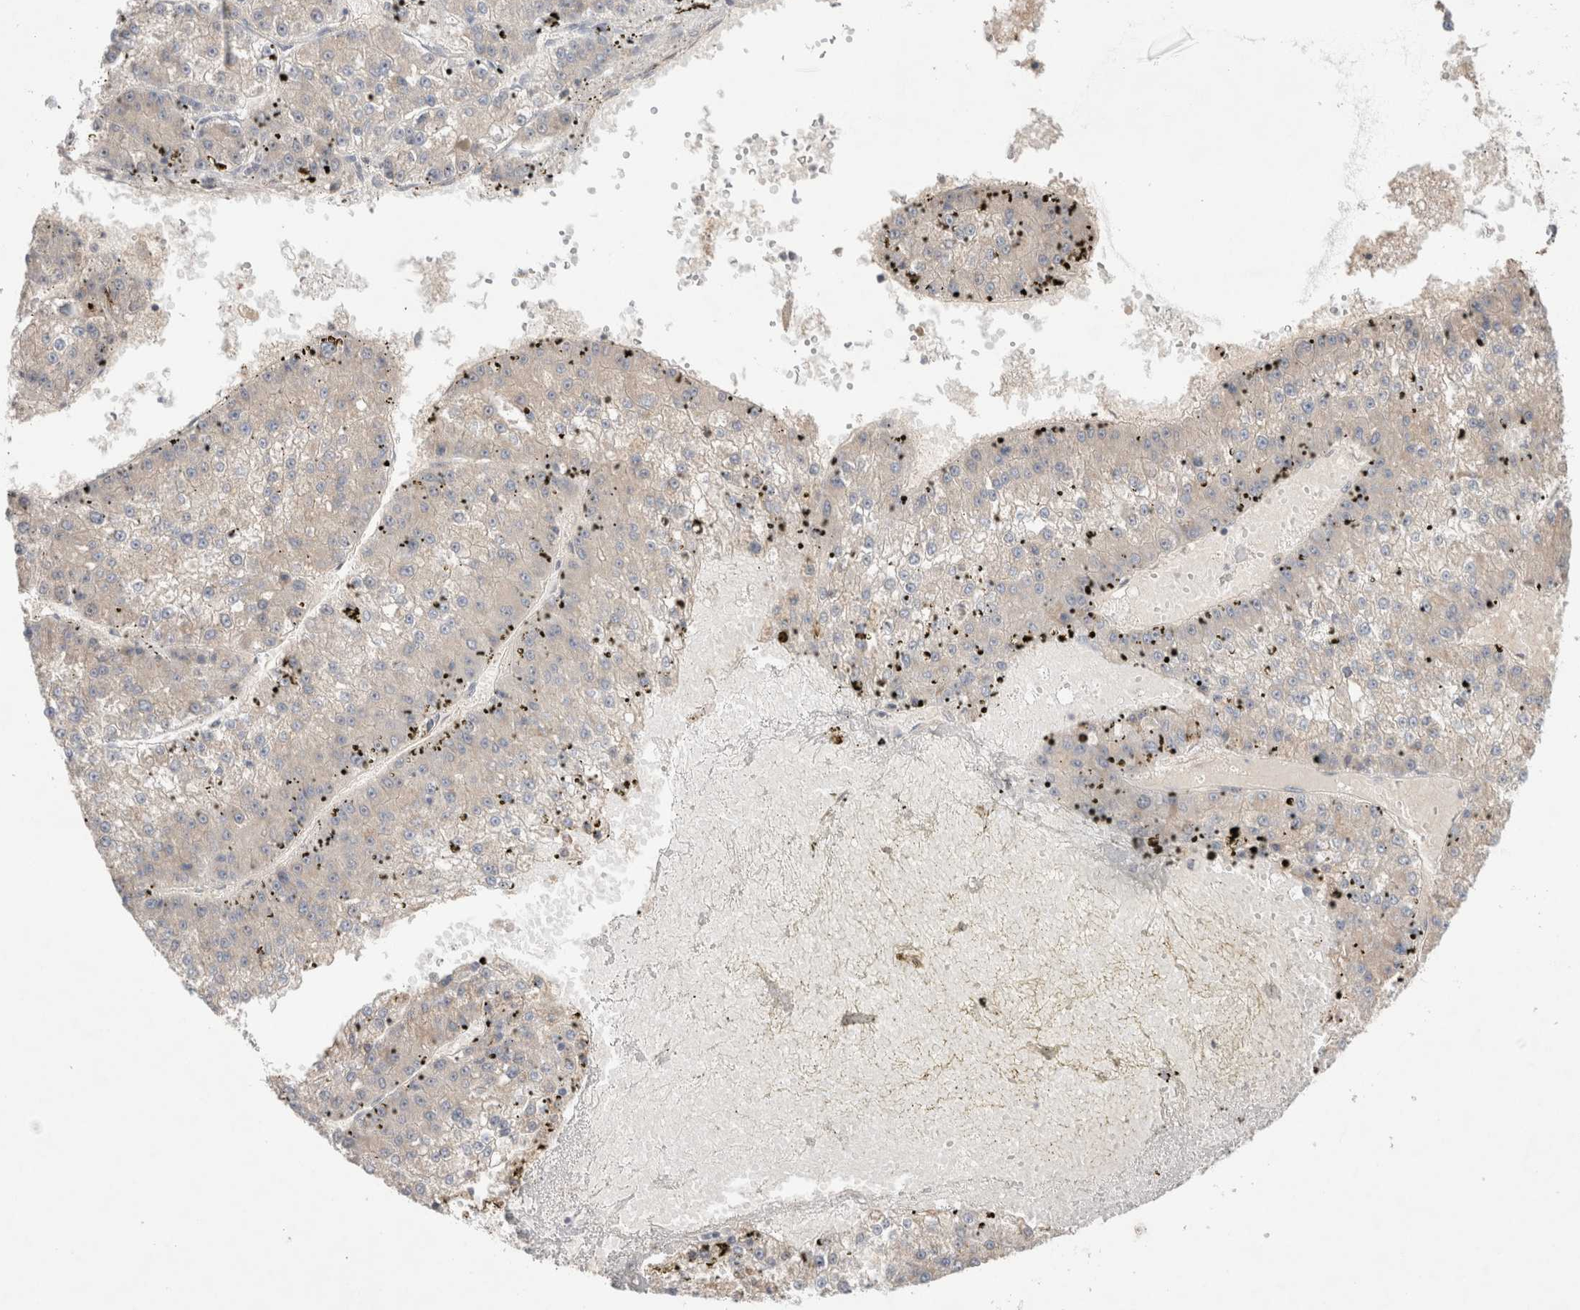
{"staining": {"intensity": "weak", "quantity": "<25%", "location": "cytoplasmic/membranous"}, "tissue": "liver cancer", "cell_type": "Tumor cells", "image_type": "cancer", "snomed": [{"axis": "morphology", "description": "Carcinoma, Hepatocellular, NOS"}, {"axis": "topography", "description": "Liver"}], "caption": "This is an immunohistochemistry (IHC) photomicrograph of human liver hepatocellular carcinoma. There is no staining in tumor cells.", "gene": "SYDE2", "patient": {"sex": "female", "age": 73}}